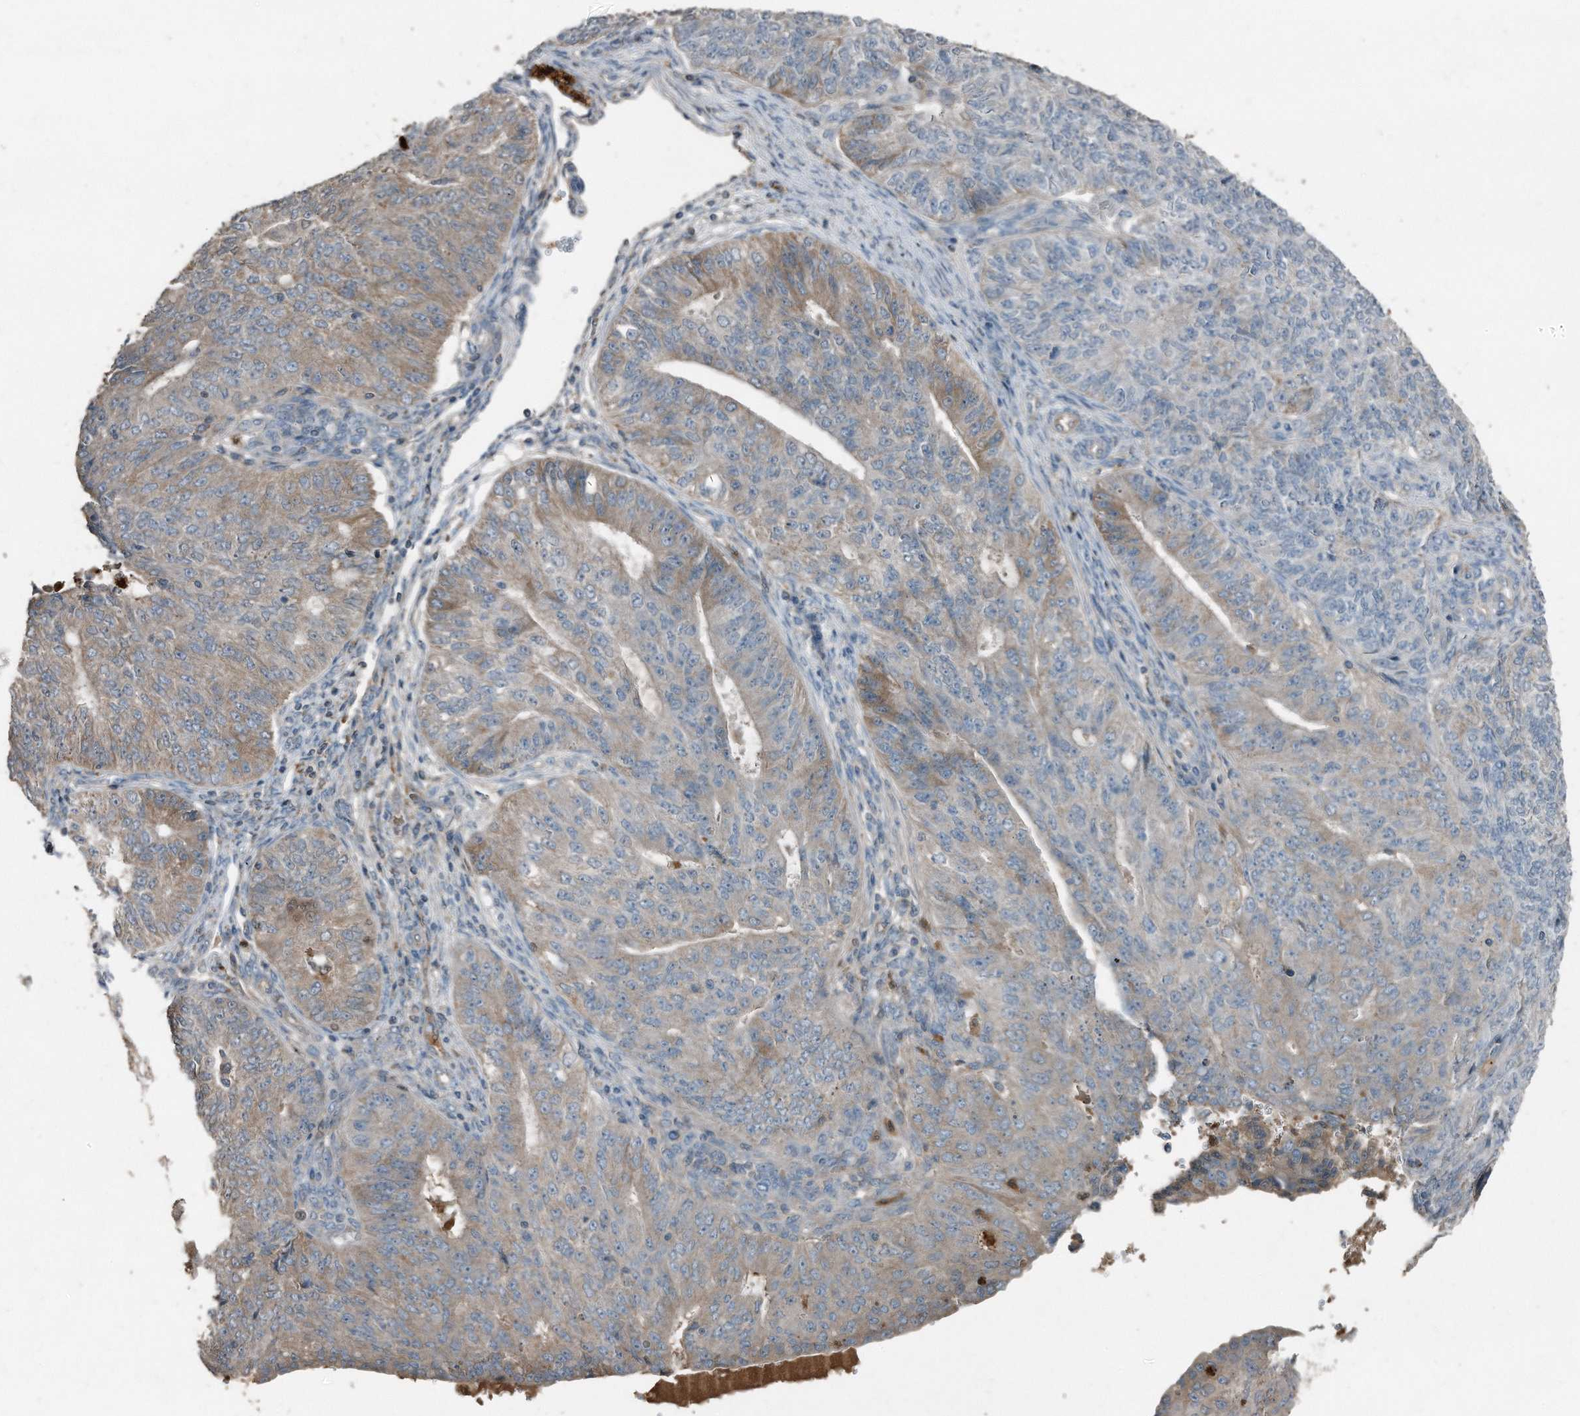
{"staining": {"intensity": "weak", "quantity": "25%-75%", "location": "cytoplasmic/membranous"}, "tissue": "endometrial cancer", "cell_type": "Tumor cells", "image_type": "cancer", "snomed": [{"axis": "morphology", "description": "Adenocarcinoma, NOS"}, {"axis": "topography", "description": "Endometrium"}], "caption": "DAB (3,3'-diaminobenzidine) immunohistochemical staining of adenocarcinoma (endometrial) displays weak cytoplasmic/membranous protein positivity in about 25%-75% of tumor cells.", "gene": "C9", "patient": {"sex": "female", "age": 32}}